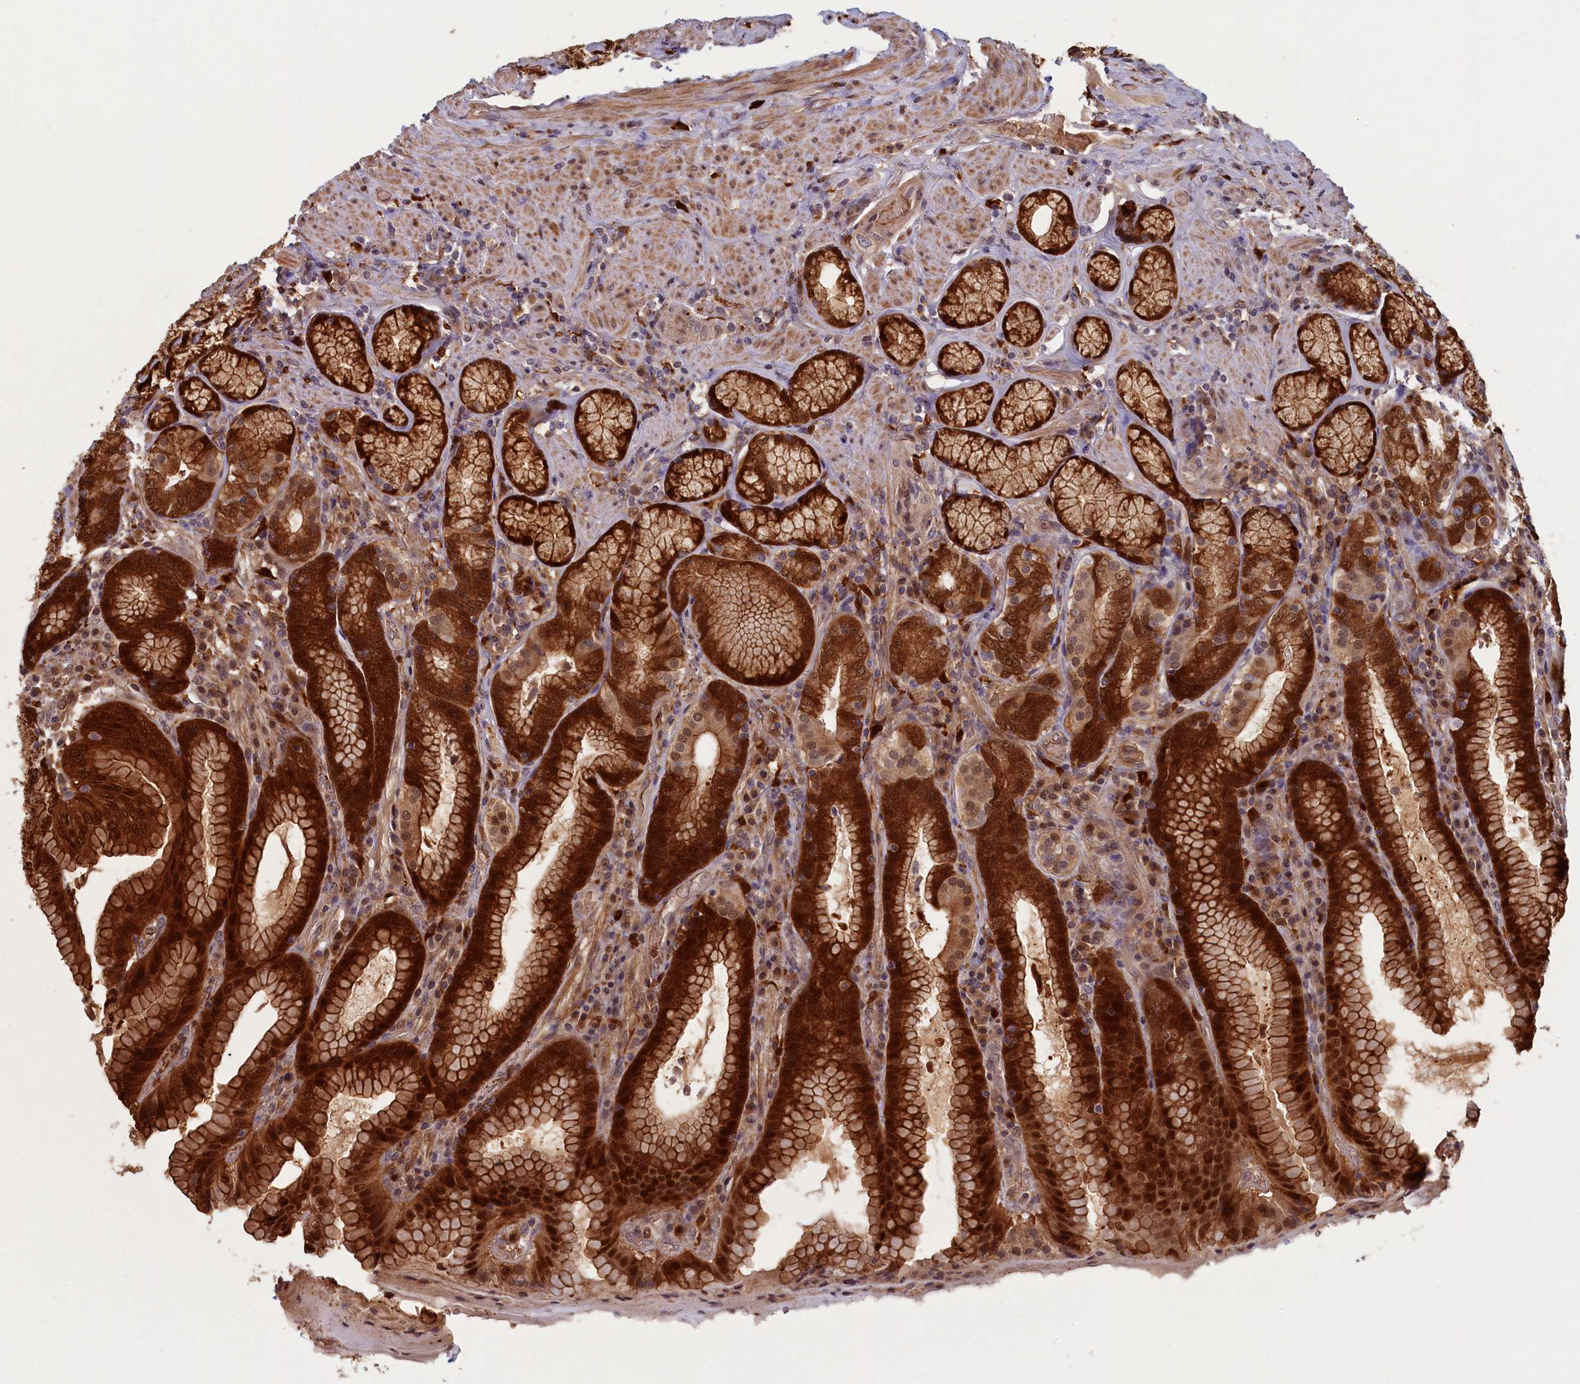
{"staining": {"intensity": "strong", "quantity": ">75%", "location": "cytoplasmic/membranous,nuclear"}, "tissue": "stomach", "cell_type": "Glandular cells", "image_type": "normal", "snomed": [{"axis": "morphology", "description": "Normal tissue, NOS"}, {"axis": "topography", "description": "Stomach, upper"}, {"axis": "topography", "description": "Stomach, lower"}], "caption": "Glandular cells demonstrate high levels of strong cytoplasmic/membranous,nuclear expression in about >75% of cells in benign human stomach.", "gene": "BLVRB", "patient": {"sex": "female", "age": 76}}